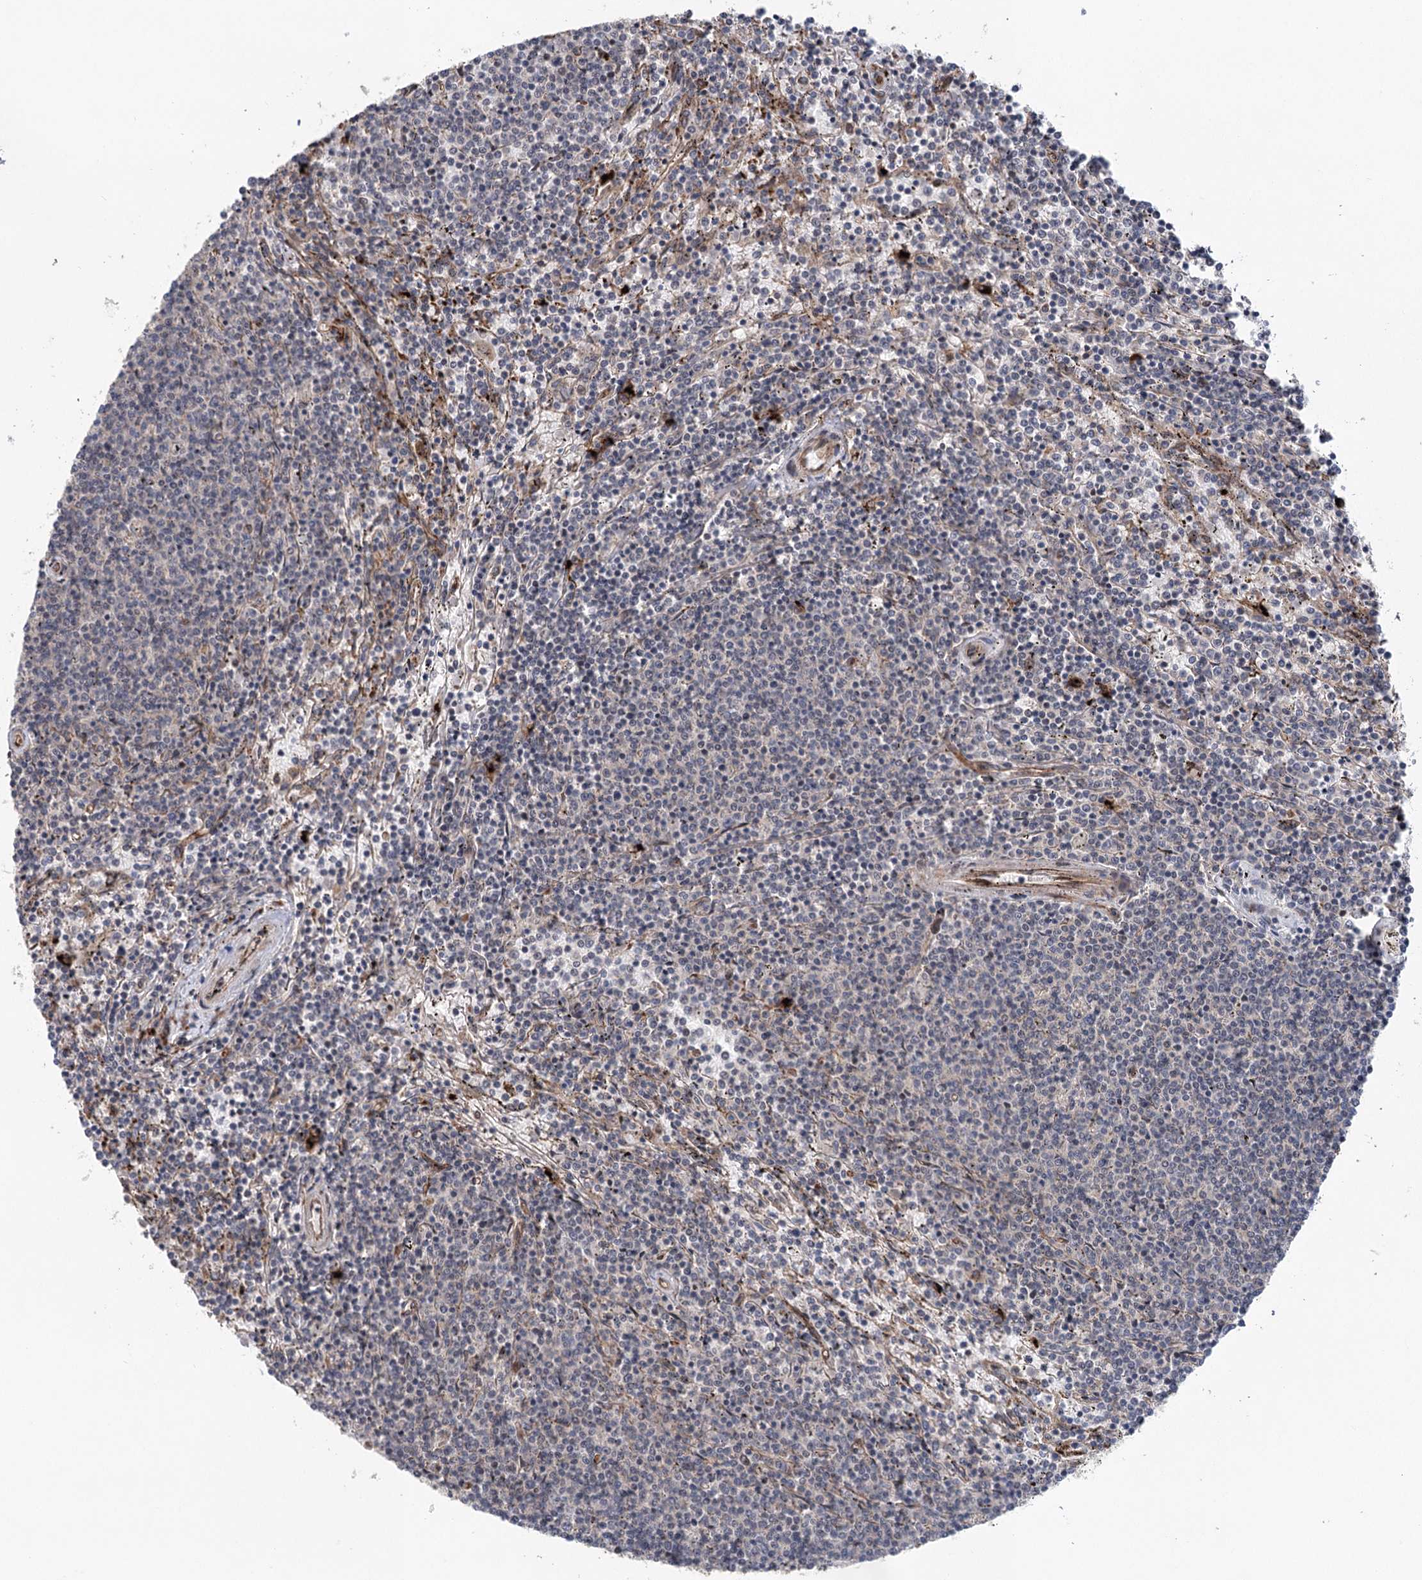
{"staining": {"intensity": "negative", "quantity": "none", "location": "none"}, "tissue": "lymphoma", "cell_type": "Tumor cells", "image_type": "cancer", "snomed": [{"axis": "morphology", "description": "Malignant lymphoma, non-Hodgkin's type, Low grade"}, {"axis": "topography", "description": "Spleen"}], "caption": "High magnification brightfield microscopy of lymphoma stained with DAB (brown) and counterstained with hematoxylin (blue): tumor cells show no significant positivity.", "gene": "METTL24", "patient": {"sex": "female", "age": 50}}